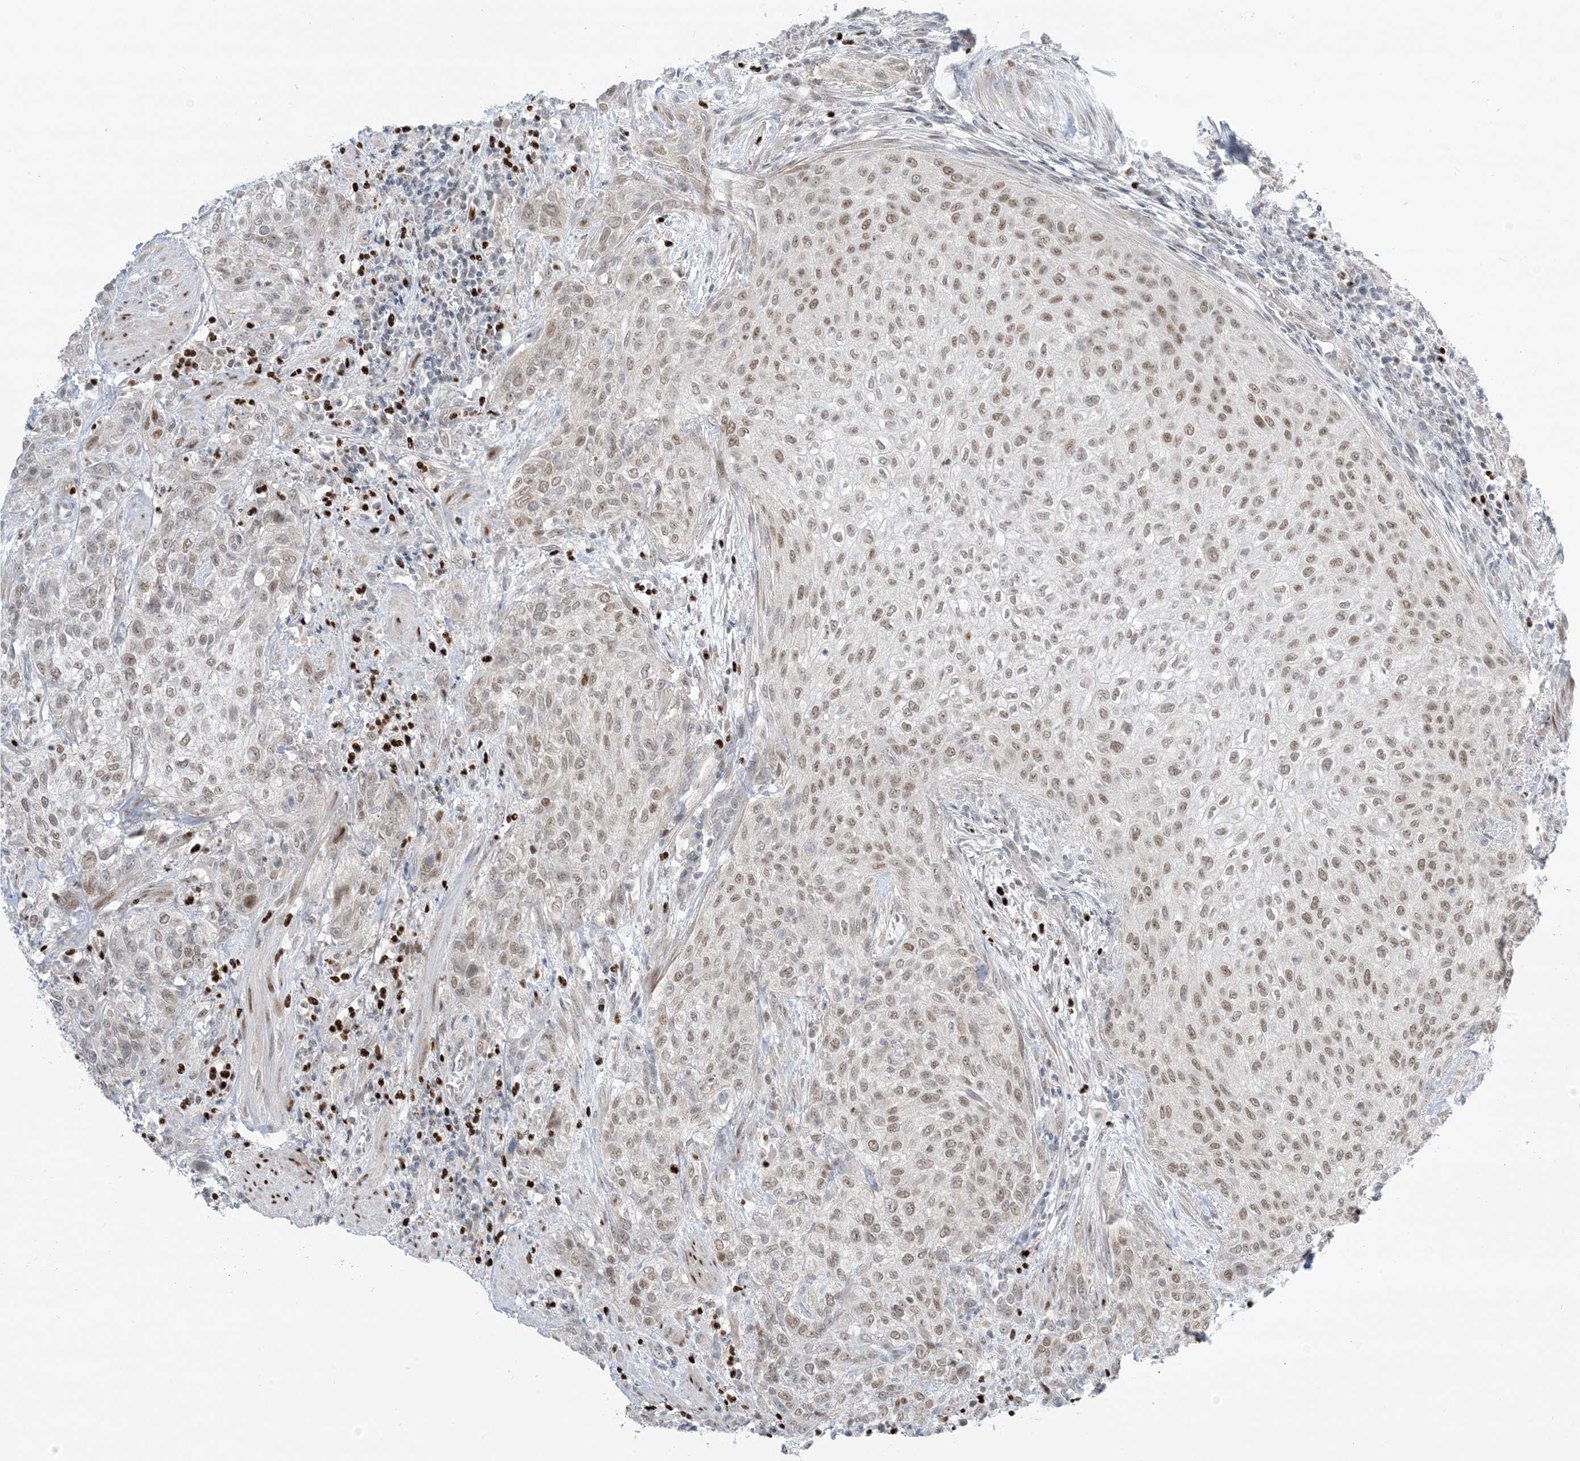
{"staining": {"intensity": "moderate", "quantity": ">75%", "location": "nuclear"}, "tissue": "urothelial cancer", "cell_type": "Tumor cells", "image_type": "cancer", "snomed": [{"axis": "morphology", "description": "Urothelial carcinoma, High grade"}, {"axis": "topography", "description": "Urinary bladder"}], "caption": "Immunohistochemistry (DAB (3,3'-diaminobenzidine)) staining of high-grade urothelial carcinoma demonstrates moderate nuclear protein staining in approximately >75% of tumor cells. (DAB (3,3'-diaminobenzidine) IHC with brightfield microscopy, high magnification).", "gene": "TFPT", "patient": {"sex": "male", "age": 35}}